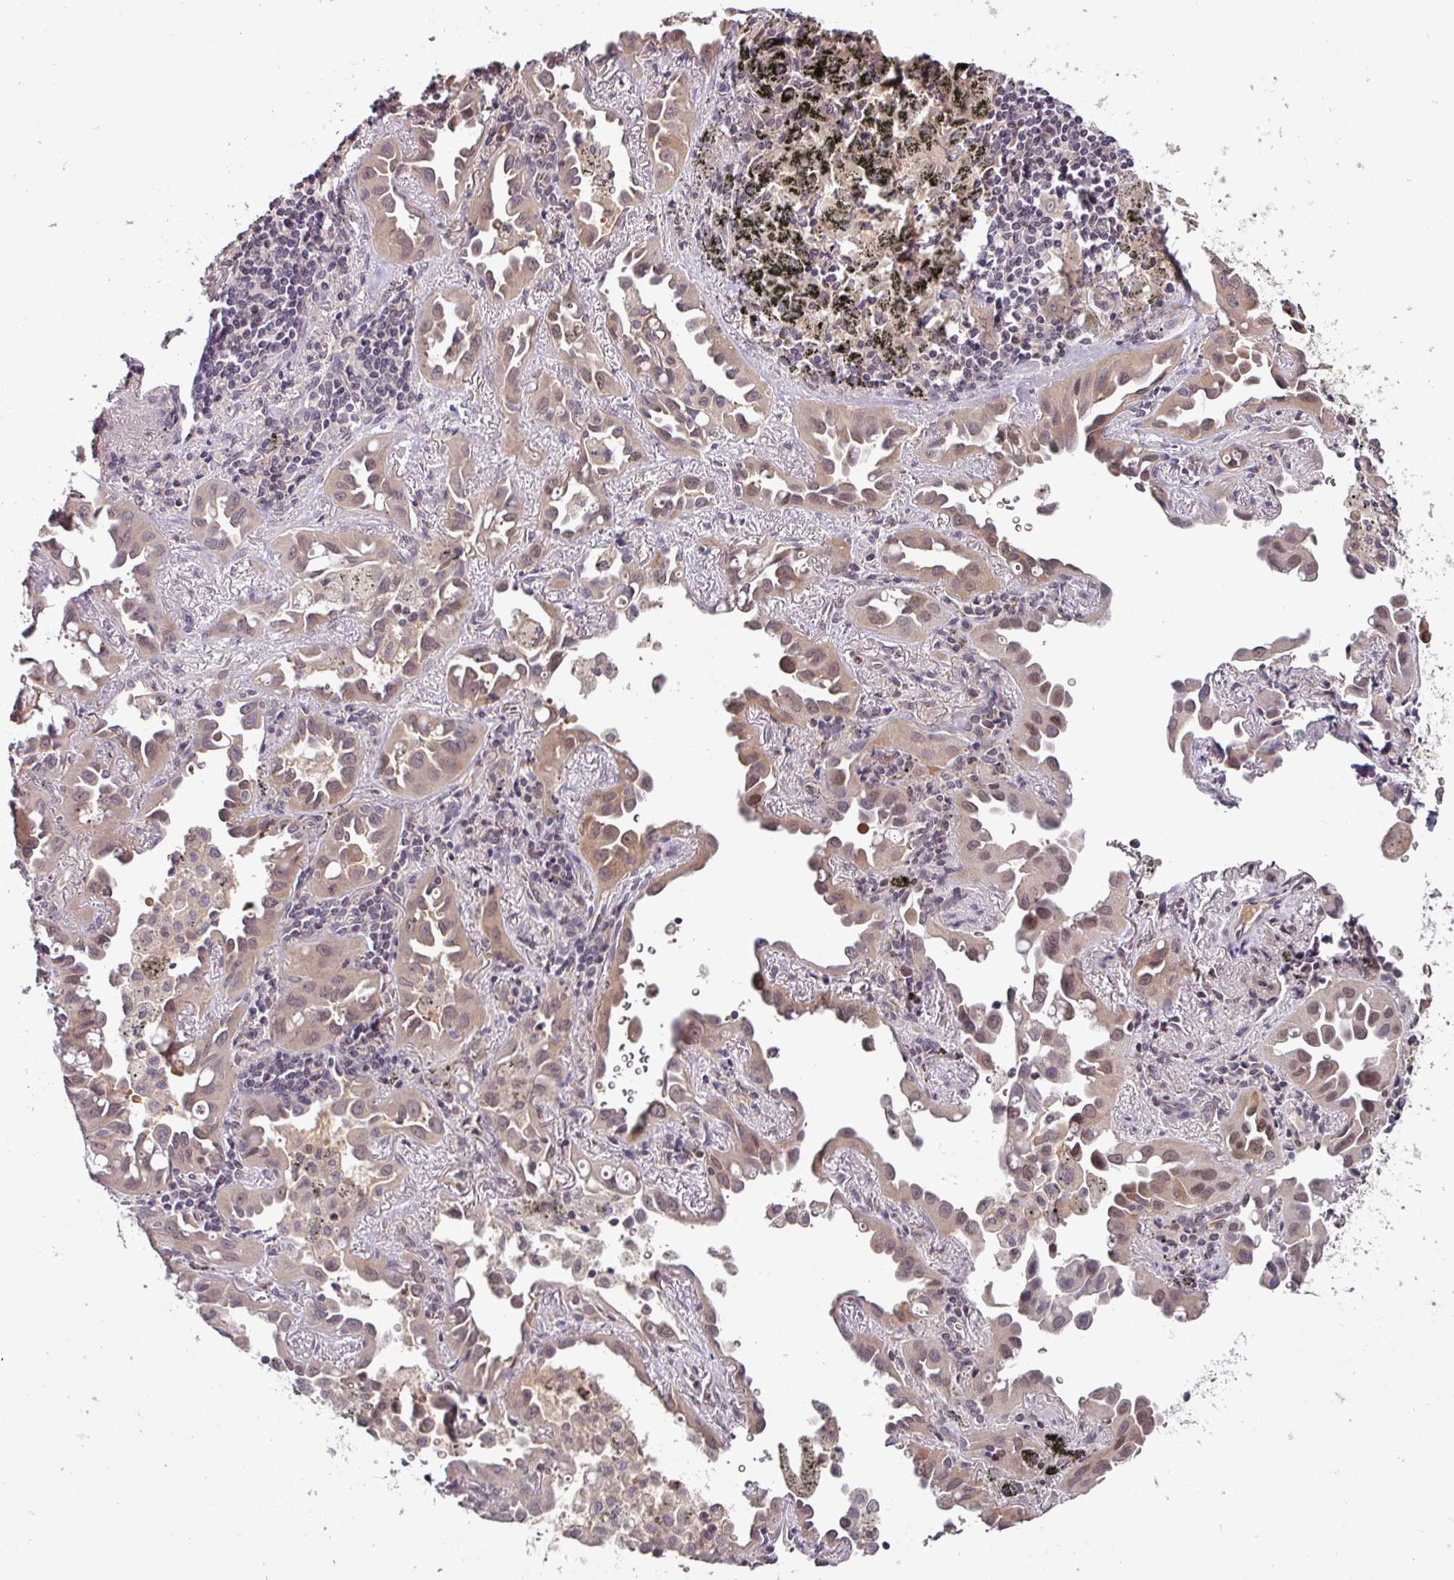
{"staining": {"intensity": "weak", "quantity": ">75%", "location": "cytoplasmic/membranous,nuclear"}, "tissue": "lung cancer", "cell_type": "Tumor cells", "image_type": "cancer", "snomed": [{"axis": "morphology", "description": "Adenocarcinoma, NOS"}, {"axis": "topography", "description": "Lung"}], "caption": "A brown stain shows weak cytoplasmic/membranous and nuclear staining of a protein in lung cancer tumor cells. The staining was performed using DAB, with brown indicating positive protein expression. Nuclei are stained blue with hematoxylin.", "gene": "SLC5A10", "patient": {"sex": "male", "age": 68}}